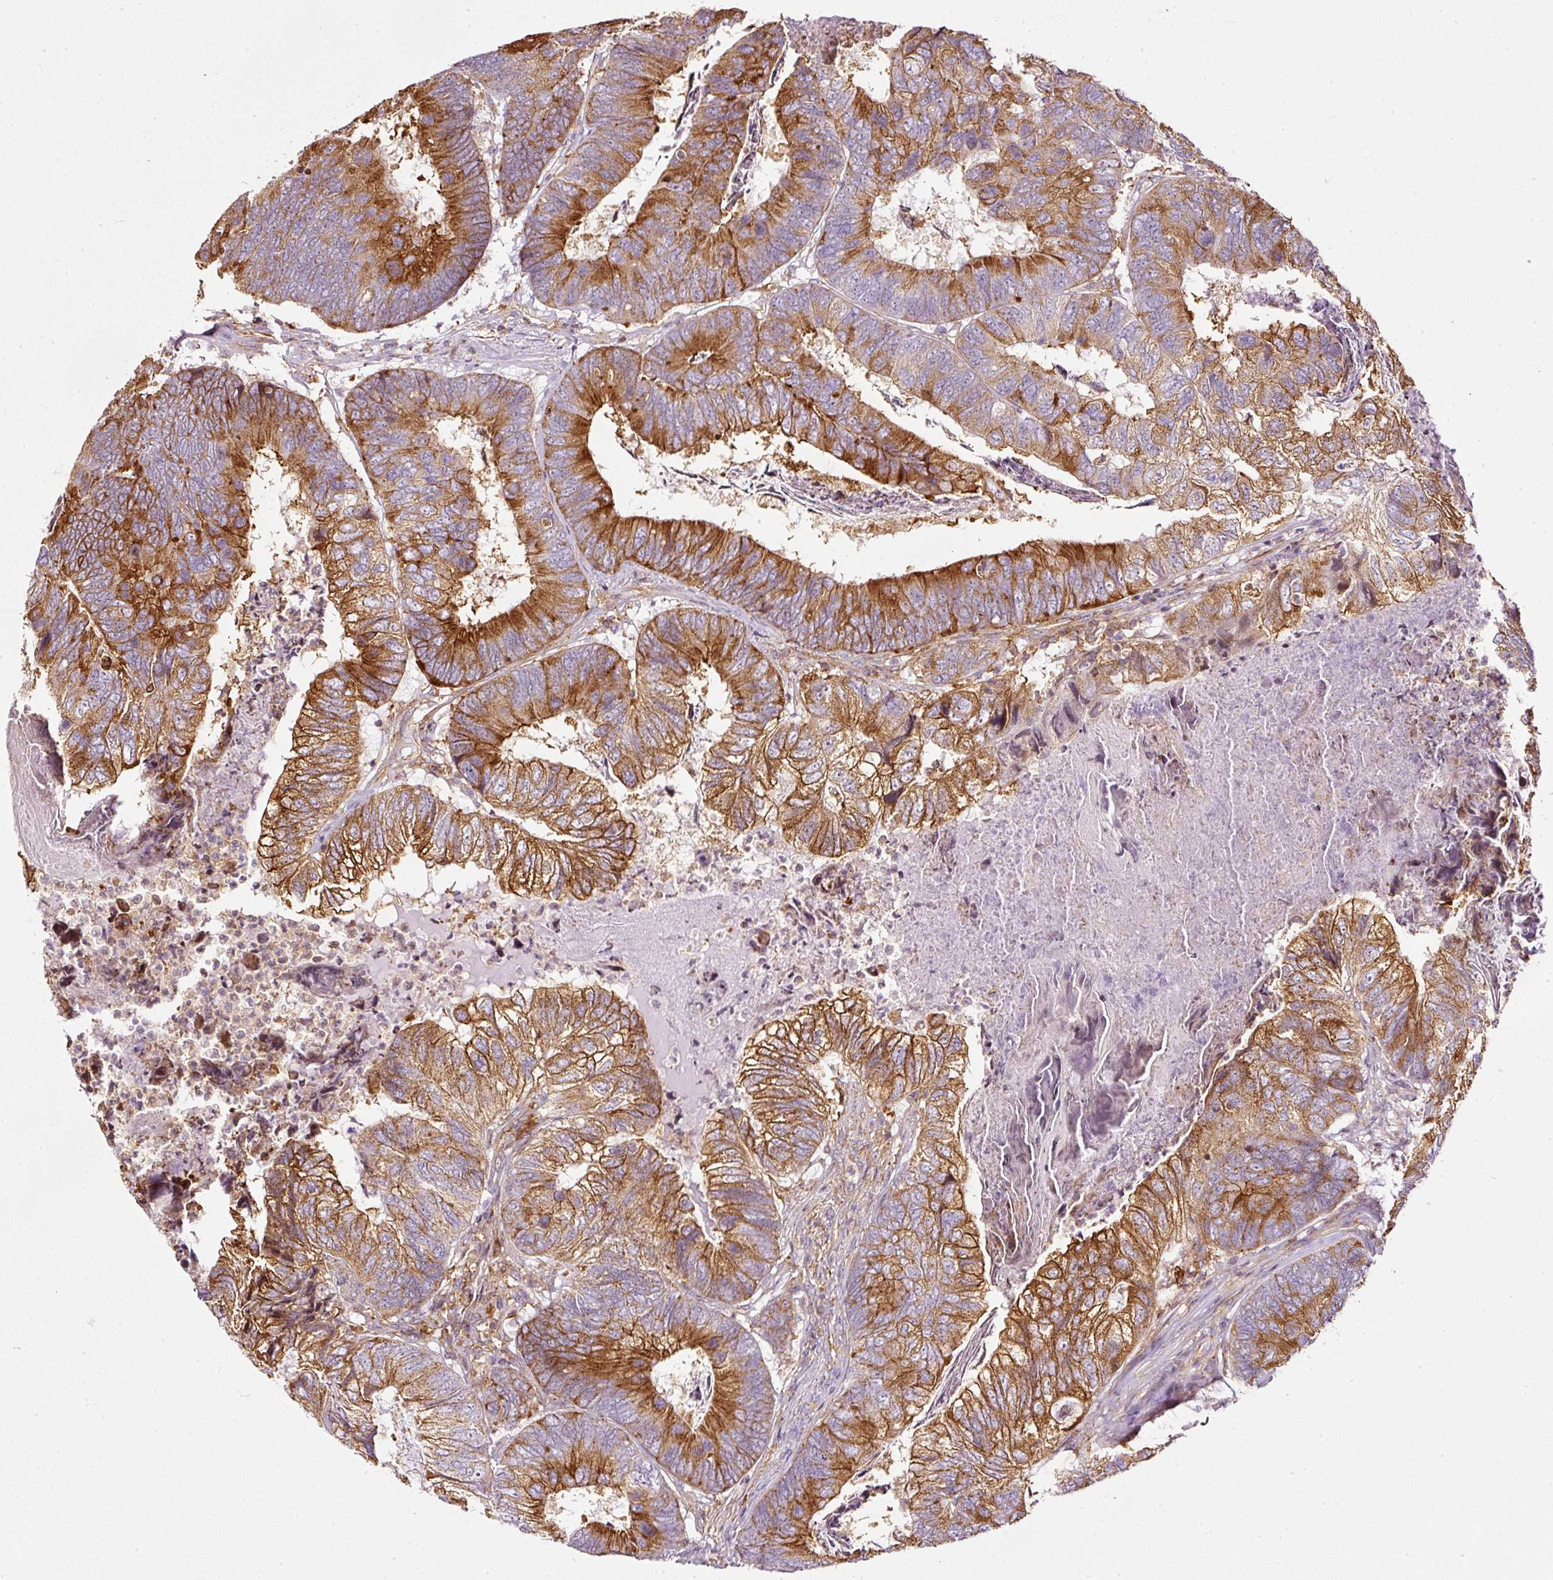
{"staining": {"intensity": "strong", "quantity": "25%-75%", "location": "cytoplasmic/membranous"}, "tissue": "colorectal cancer", "cell_type": "Tumor cells", "image_type": "cancer", "snomed": [{"axis": "morphology", "description": "Adenocarcinoma, NOS"}, {"axis": "topography", "description": "Colon"}], "caption": "Human colorectal cancer stained with a brown dye demonstrates strong cytoplasmic/membranous positive expression in about 25%-75% of tumor cells.", "gene": "SCNM1", "patient": {"sex": "female", "age": 67}}